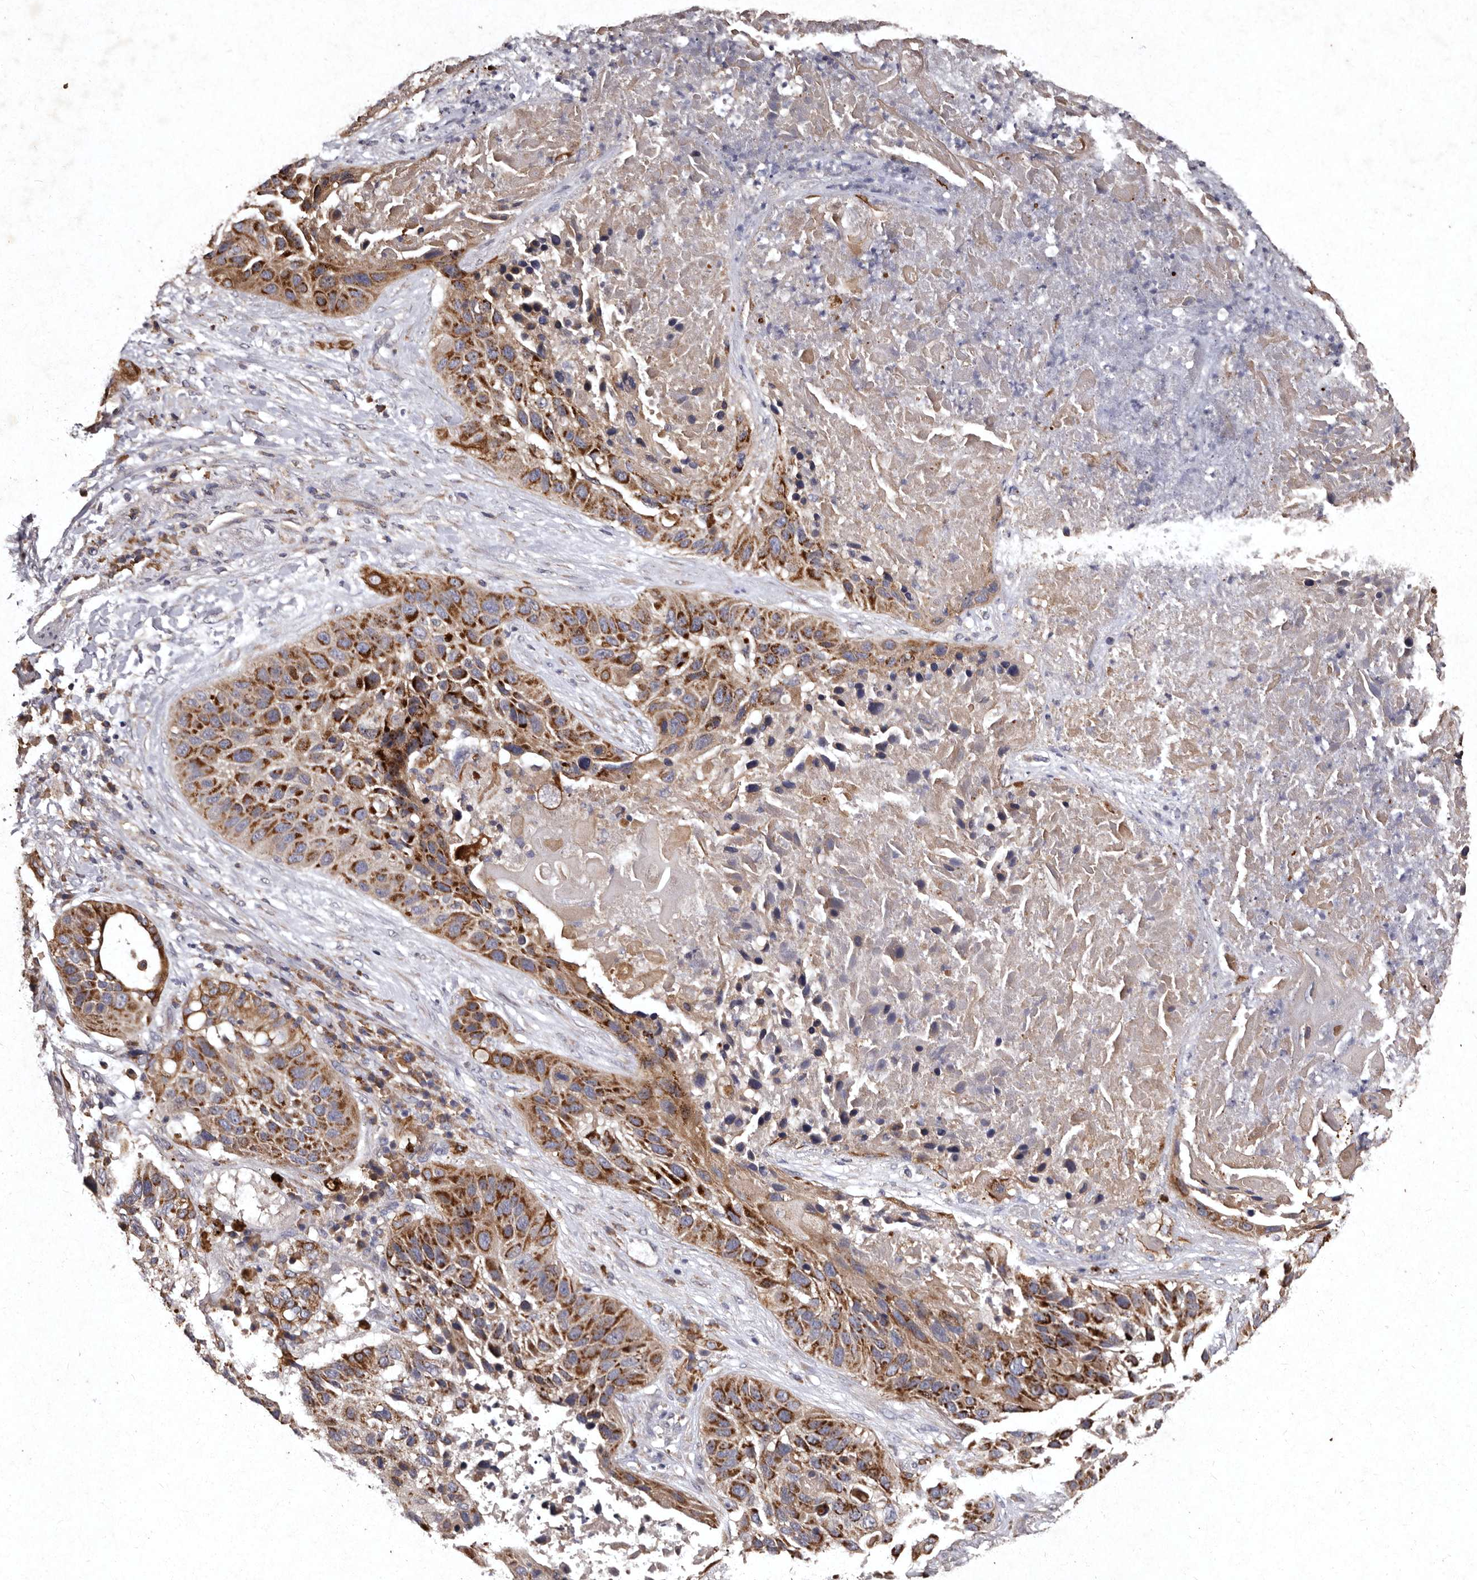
{"staining": {"intensity": "moderate", "quantity": ">75%", "location": "cytoplasmic/membranous"}, "tissue": "lung cancer", "cell_type": "Tumor cells", "image_type": "cancer", "snomed": [{"axis": "morphology", "description": "Squamous cell carcinoma, NOS"}, {"axis": "topography", "description": "Lung"}], "caption": "Immunohistochemical staining of human lung squamous cell carcinoma reveals medium levels of moderate cytoplasmic/membranous protein expression in approximately >75% of tumor cells.", "gene": "TFB1M", "patient": {"sex": "male", "age": 57}}